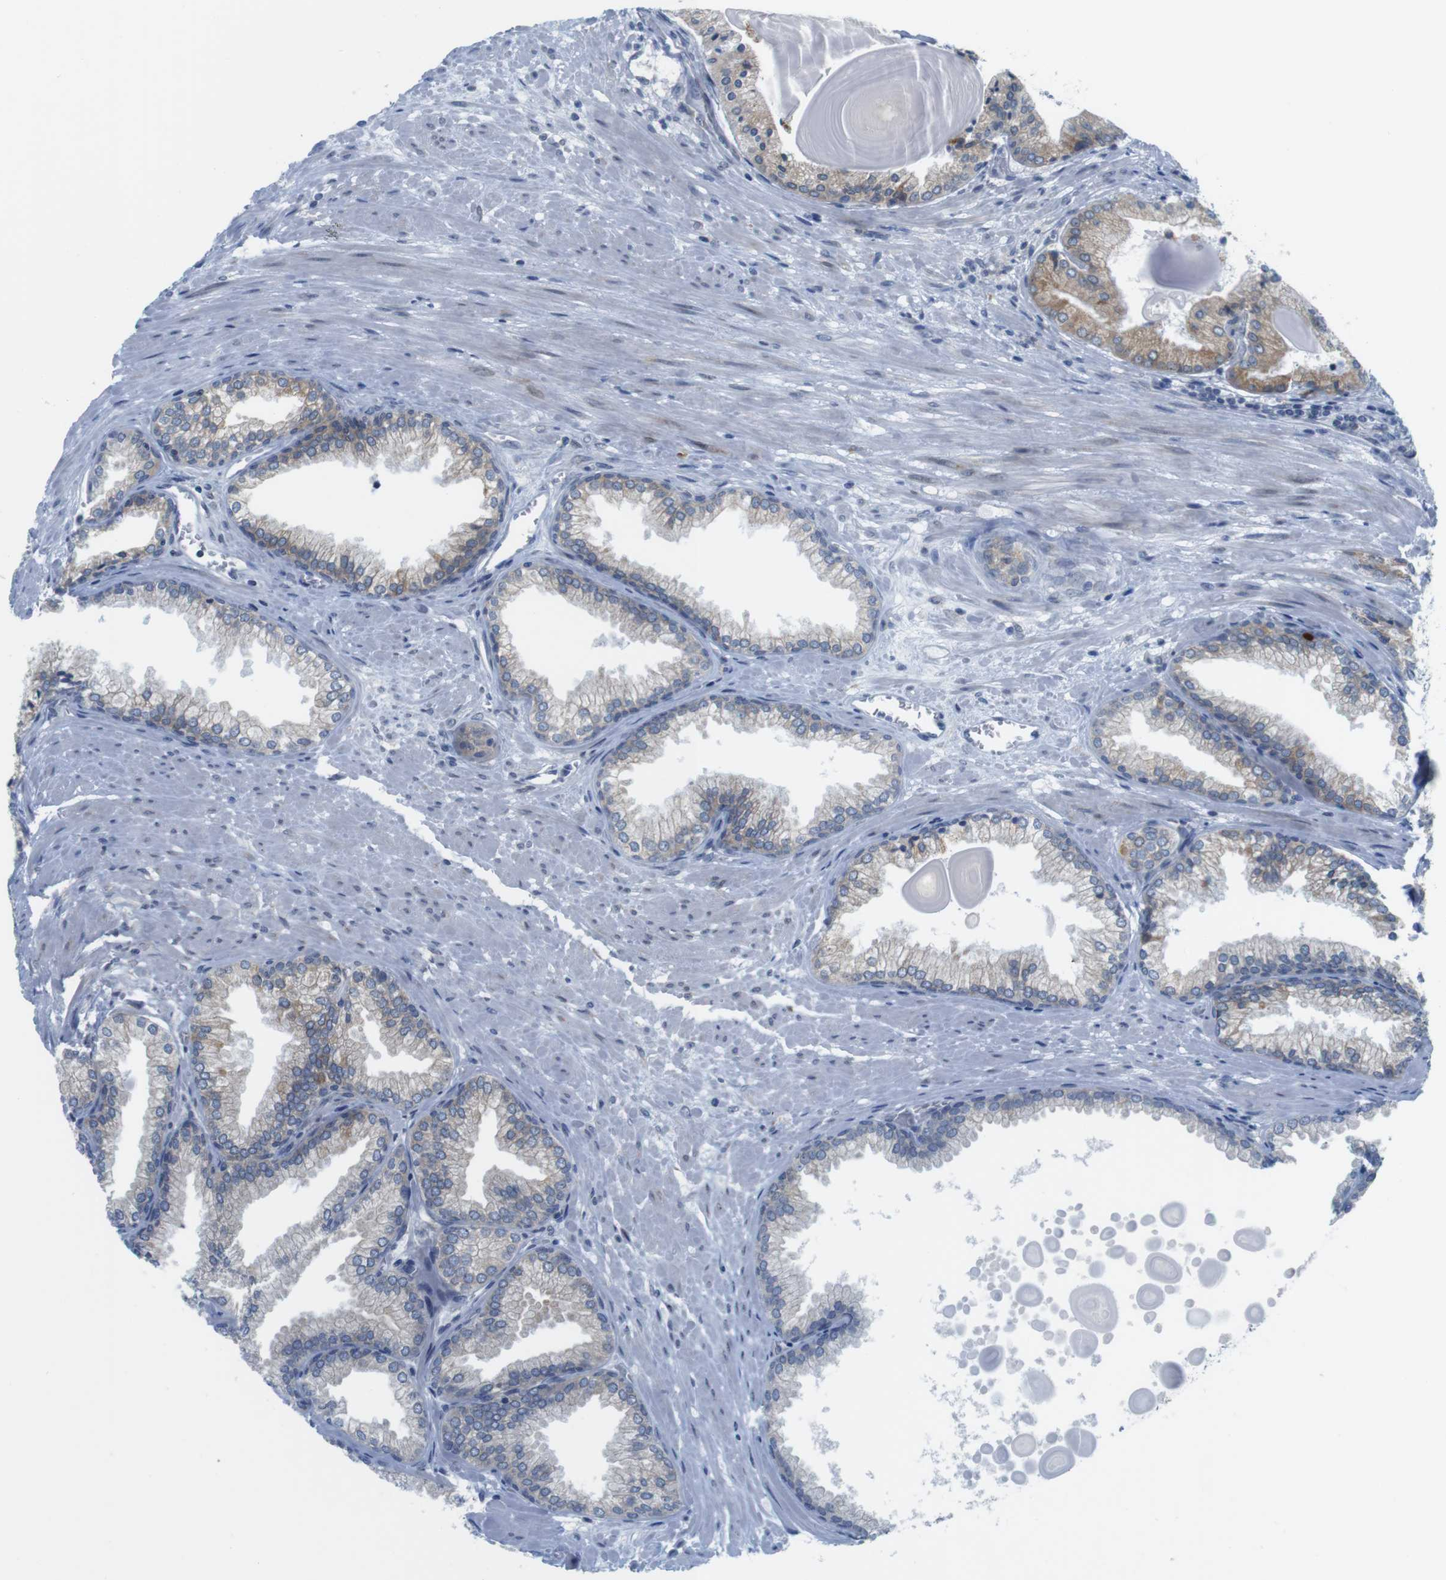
{"staining": {"intensity": "weak", "quantity": "<25%", "location": "cytoplasmic/membranous"}, "tissue": "prostate cancer", "cell_type": "Tumor cells", "image_type": "cancer", "snomed": [{"axis": "morphology", "description": "Adenocarcinoma, Low grade"}, {"axis": "topography", "description": "Prostate"}], "caption": "High magnification brightfield microscopy of prostate cancer (adenocarcinoma (low-grade)) stained with DAB (3,3'-diaminobenzidine) (brown) and counterstained with hematoxylin (blue): tumor cells show no significant staining.", "gene": "ERGIC3", "patient": {"sex": "male", "age": 59}}